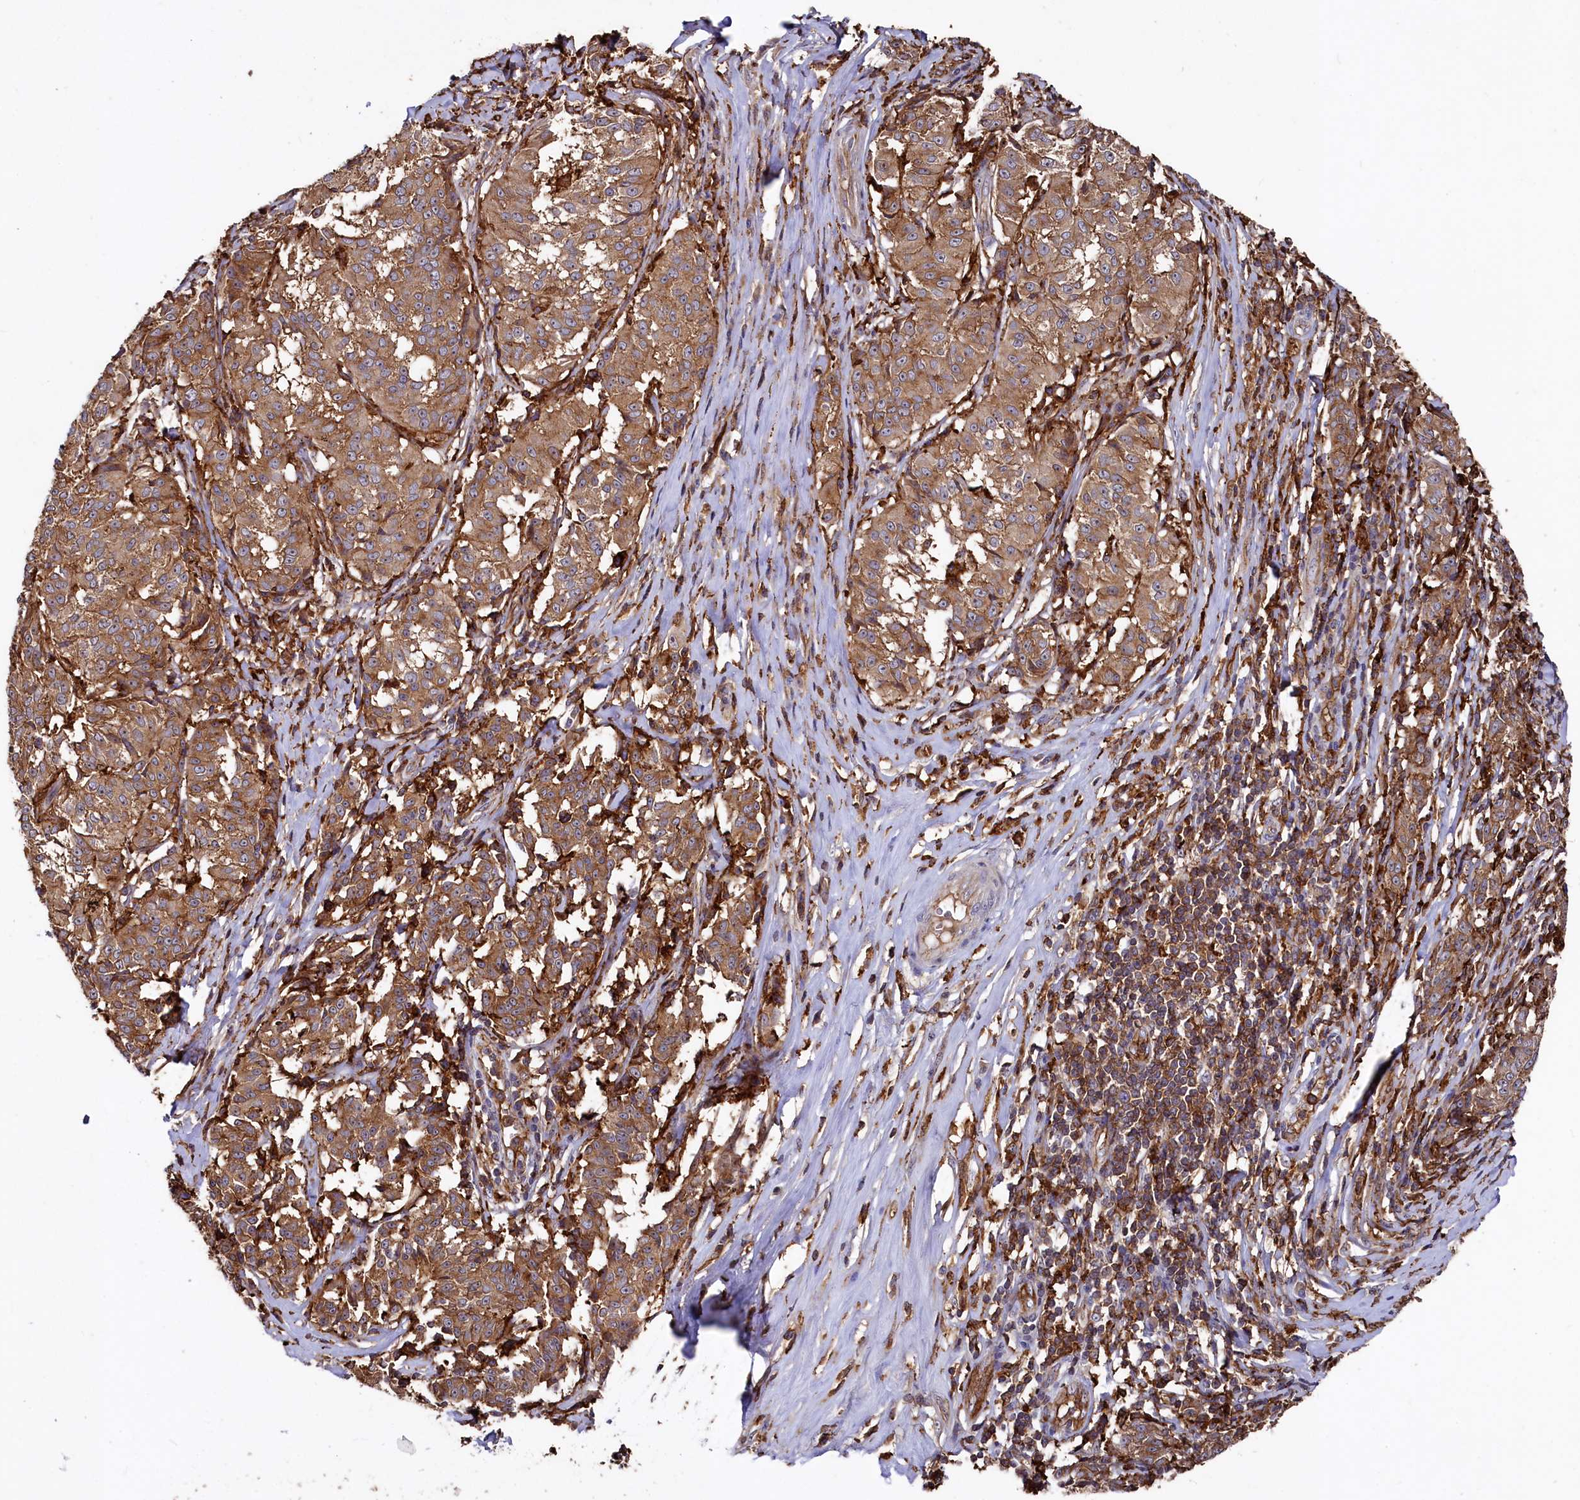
{"staining": {"intensity": "moderate", "quantity": ">75%", "location": "cytoplasmic/membranous"}, "tissue": "melanoma", "cell_type": "Tumor cells", "image_type": "cancer", "snomed": [{"axis": "morphology", "description": "Malignant melanoma, NOS"}, {"axis": "topography", "description": "Skin"}], "caption": "Human melanoma stained for a protein (brown) reveals moderate cytoplasmic/membranous positive expression in about >75% of tumor cells.", "gene": "PLEKHO2", "patient": {"sex": "female", "age": 72}}